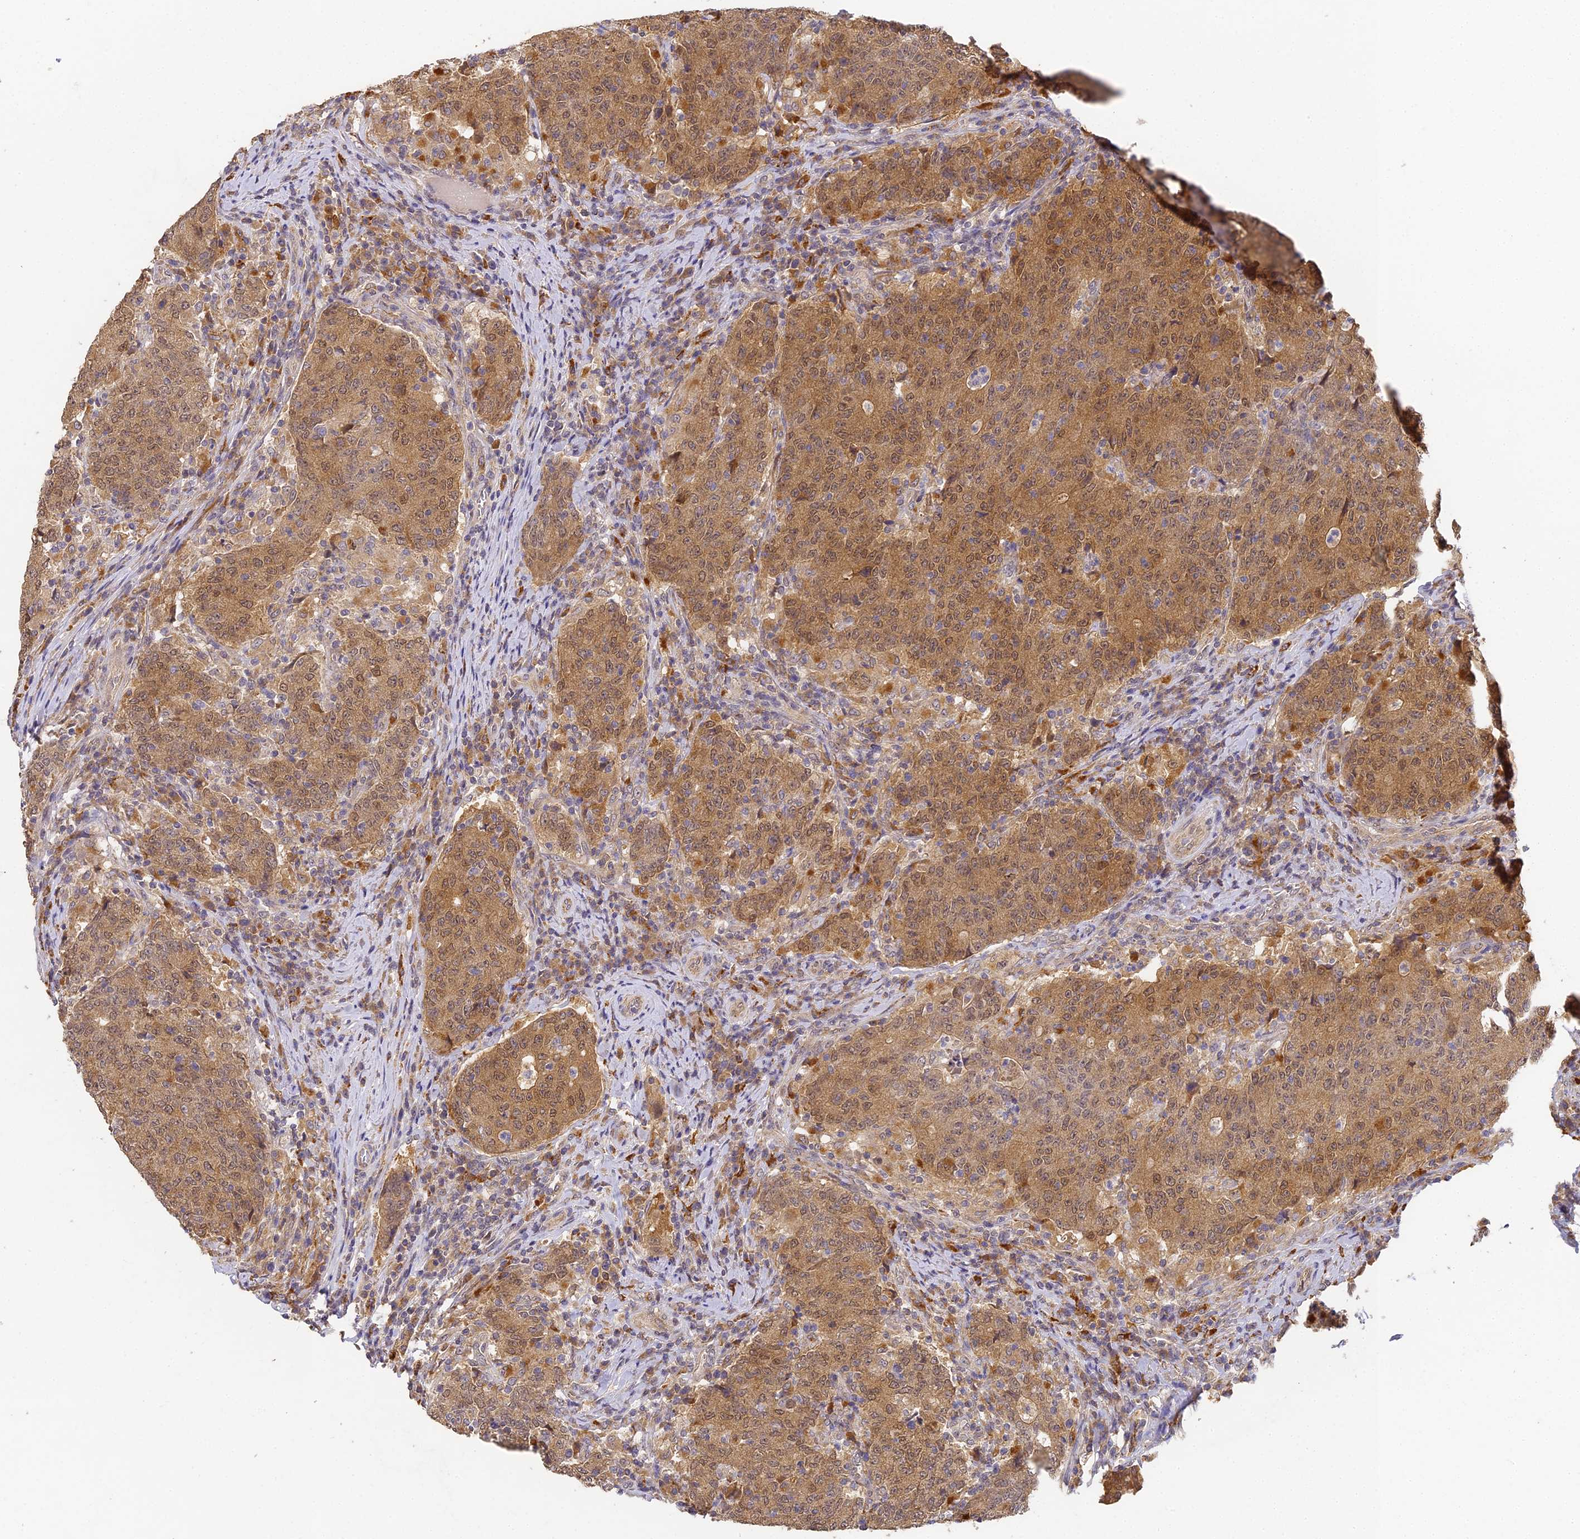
{"staining": {"intensity": "moderate", "quantity": ">75%", "location": "cytoplasmic/membranous,nuclear"}, "tissue": "colorectal cancer", "cell_type": "Tumor cells", "image_type": "cancer", "snomed": [{"axis": "morphology", "description": "Adenocarcinoma, NOS"}, {"axis": "topography", "description": "Colon"}], "caption": "The image reveals staining of colorectal cancer, revealing moderate cytoplasmic/membranous and nuclear protein positivity (brown color) within tumor cells.", "gene": "YAE1", "patient": {"sex": "female", "age": 75}}